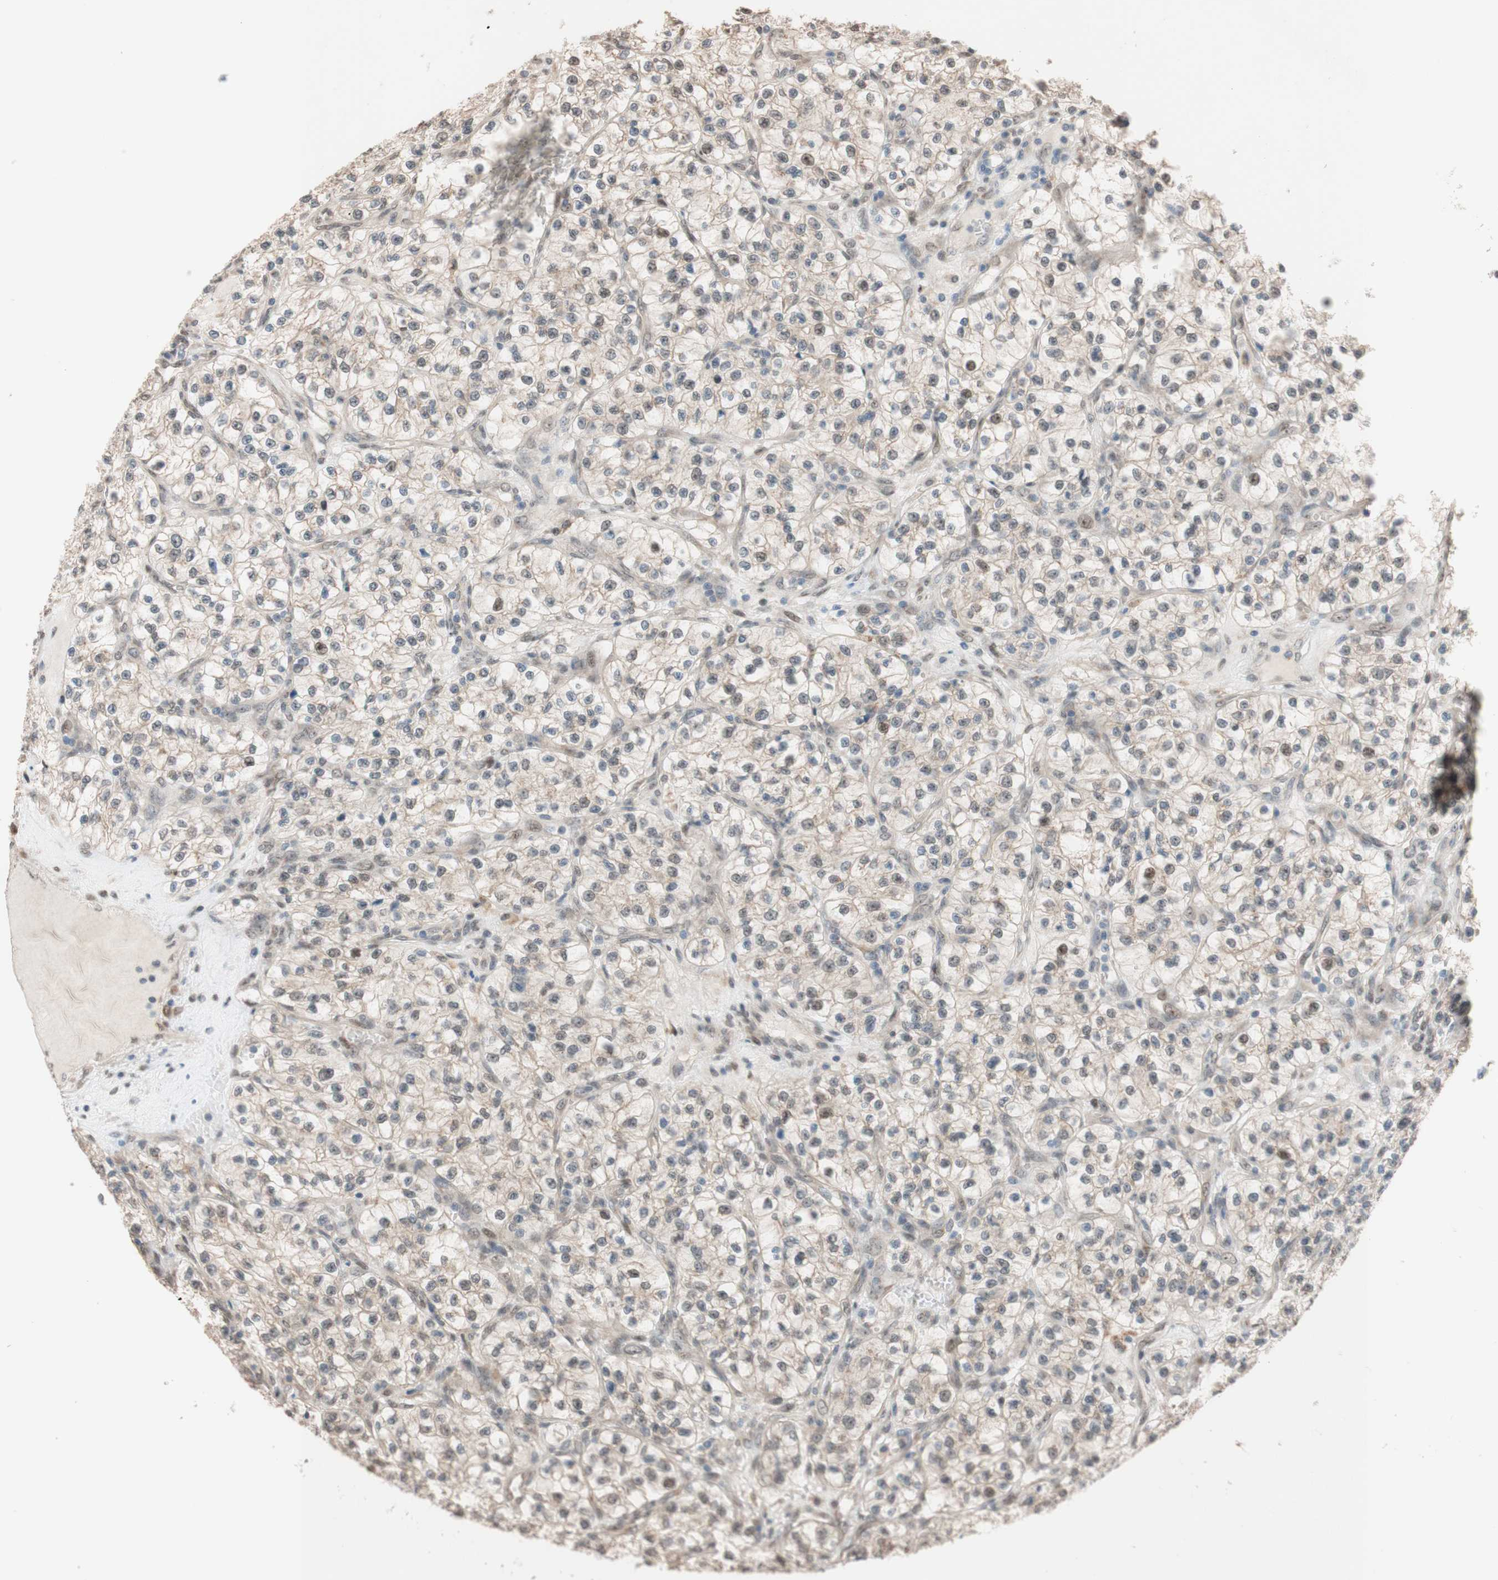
{"staining": {"intensity": "weak", "quantity": "<25%", "location": "nuclear"}, "tissue": "renal cancer", "cell_type": "Tumor cells", "image_type": "cancer", "snomed": [{"axis": "morphology", "description": "Adenocarcinoma, NOS"}, {"axis": "topography", "description": "Kidney"}], "caption": "A histopathology image of human adenocarcinoma (renal) is negative for staining in tumor cells. Nuclei are stained in blue.", "gene": "CCNC", "patient": {"sex": "female", "age": 57}}